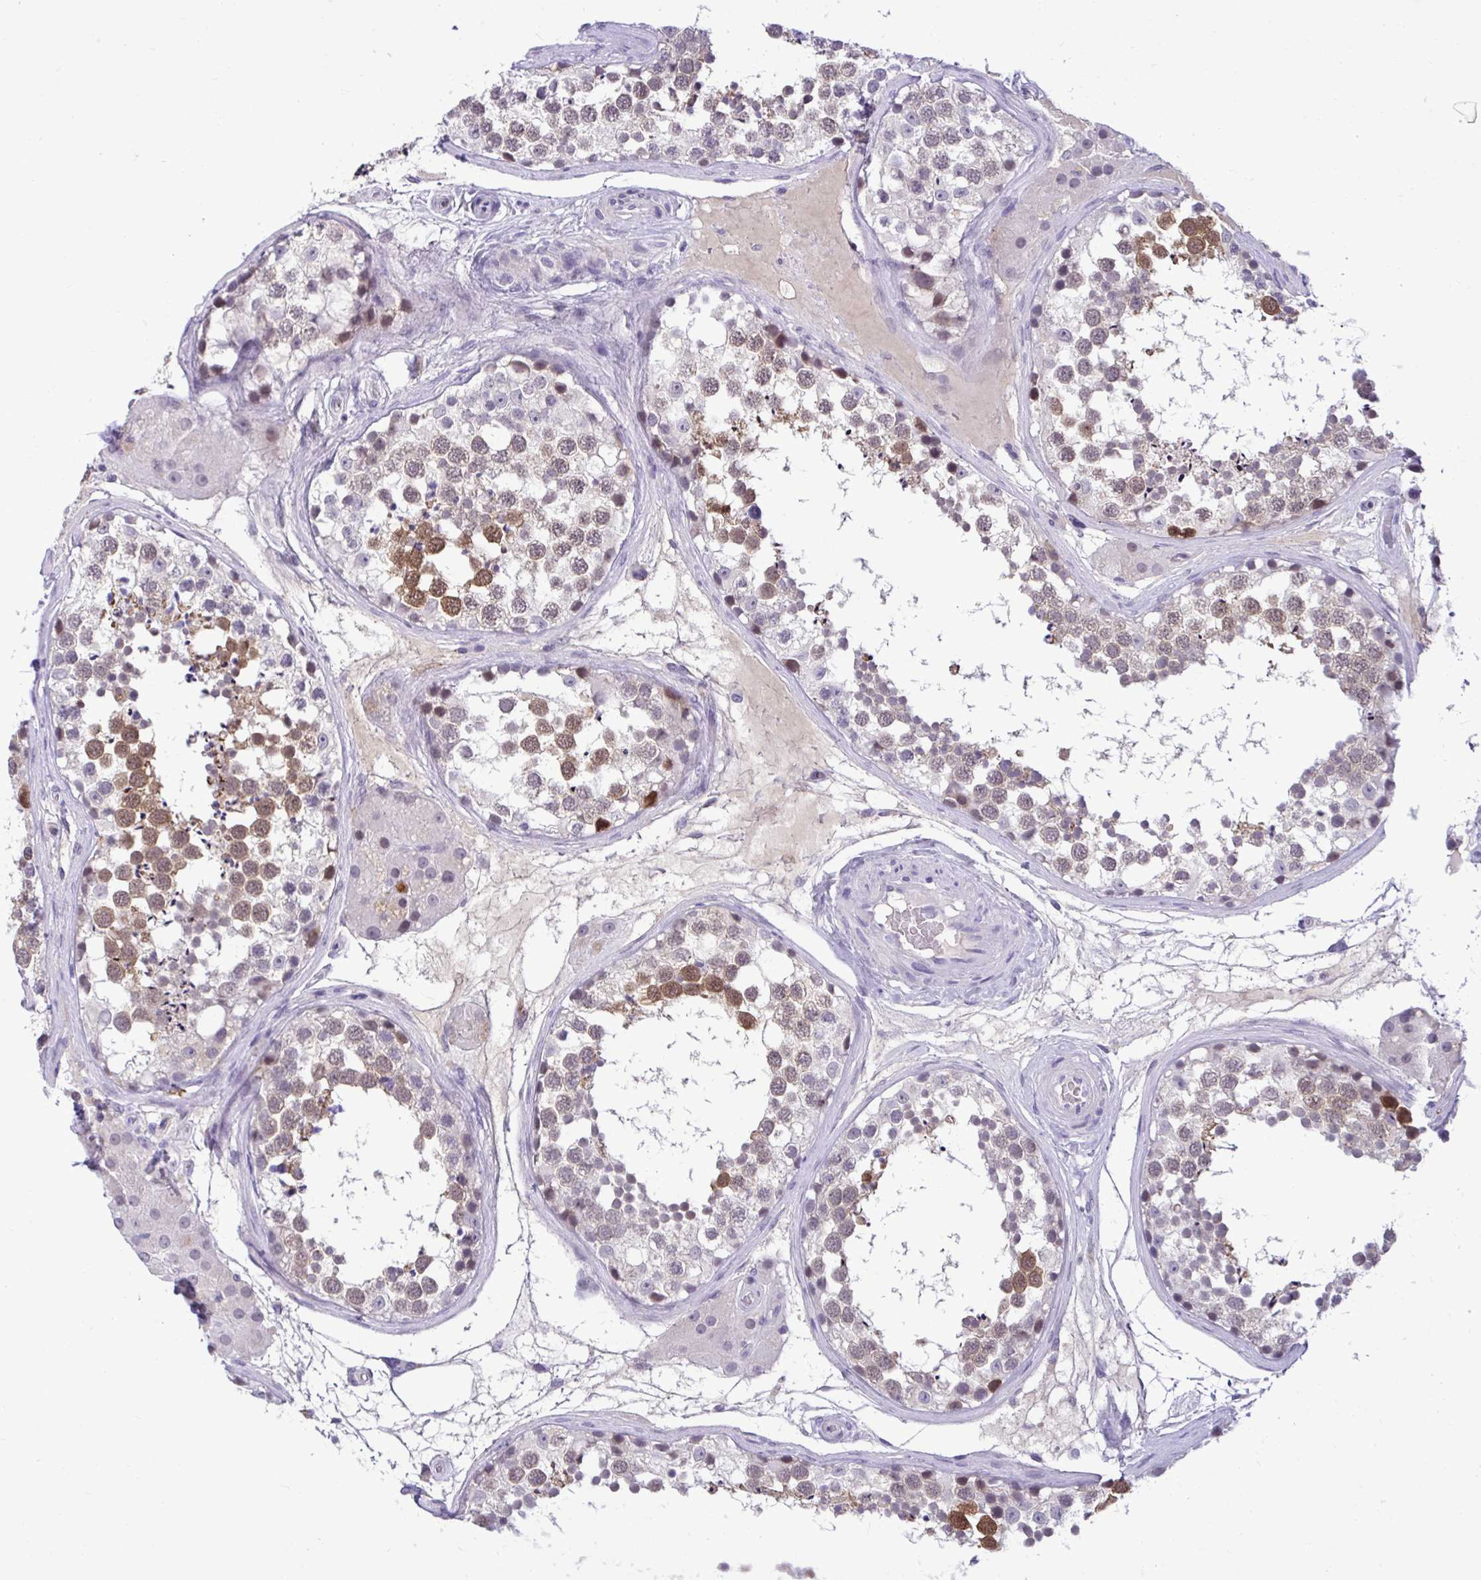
{"staining": {"intensity": "moderate", "quantity": "25%-75%", "location": "cytoplasmic/membranous,nuclear"}, "tissue": "testis", "cell_type": "Cells in seminiferous ducts", "image_type": "normal", "snomed": [{"axis": "morphology", "description": "Normal tissue, NOS"}, {"axis": "morphology", "description": "Seminoma, NOS"}, {"axis": "topography", "description": "Testis"}], "caption": "IHC (DAB) staining of unremarkable testis reveals moderate cytoplasmic/membranous,nuclear protein expression in about 25%-75% of cells in seminiferous ducts.", "gene": "CDC20", "patient": {"sex": "male", "age": 65}}